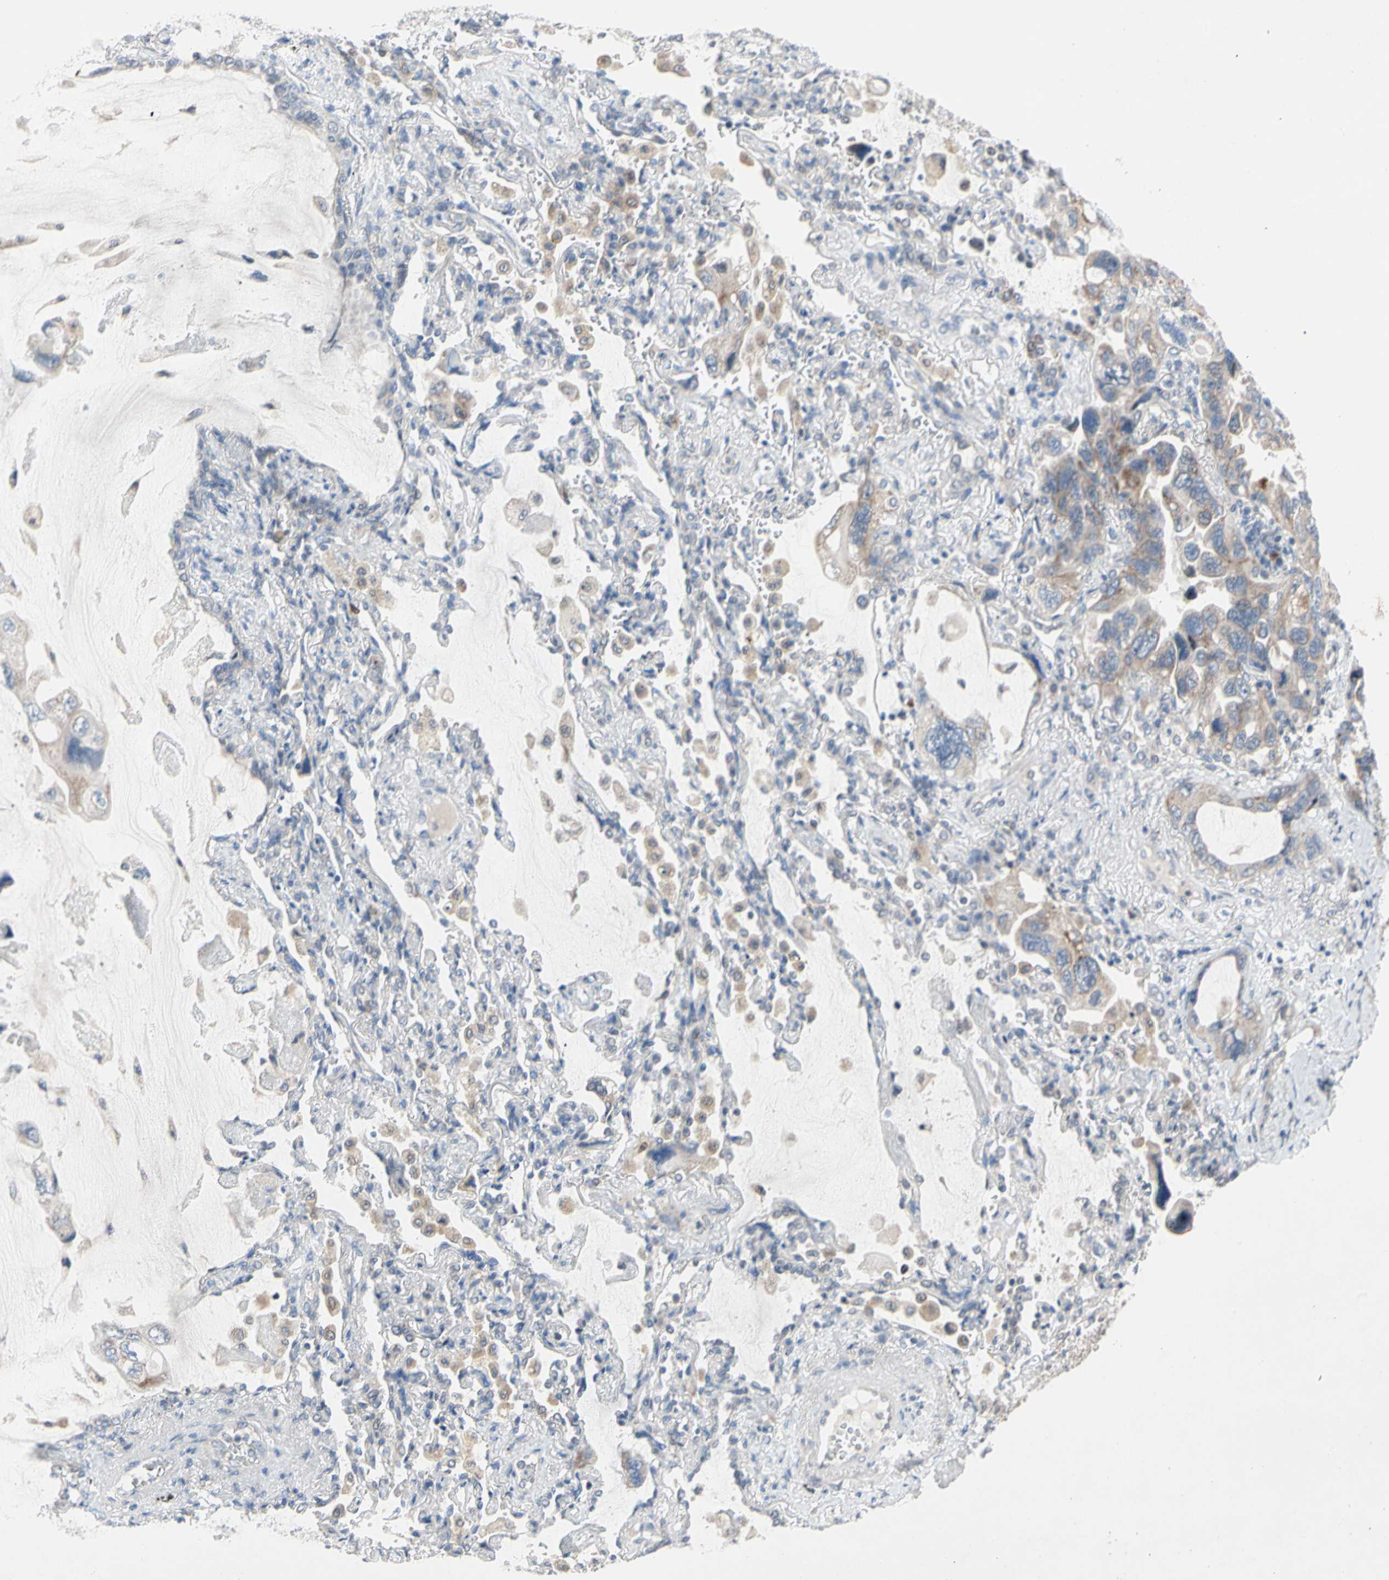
{"staining": {"intensity": "weak", "quantity": ">75%", "location": "cytoplasmic/membranous"}, "tissue": "lung cancer", "cell_type": "Tumor cells", "image_type": "cancer", "snomed": [{"axis": "morphology", "description": "Squamous cell carcinoma, NOS"}, {"axis": "topography", "description": "Lung"}], "caption": "Lung cancer (squamous cell carcinoma) stained with a protein marker exhibits weak staining in tumor cells.", "gene": "MARK1", "patient": {"sex": "female", "age": 73}}